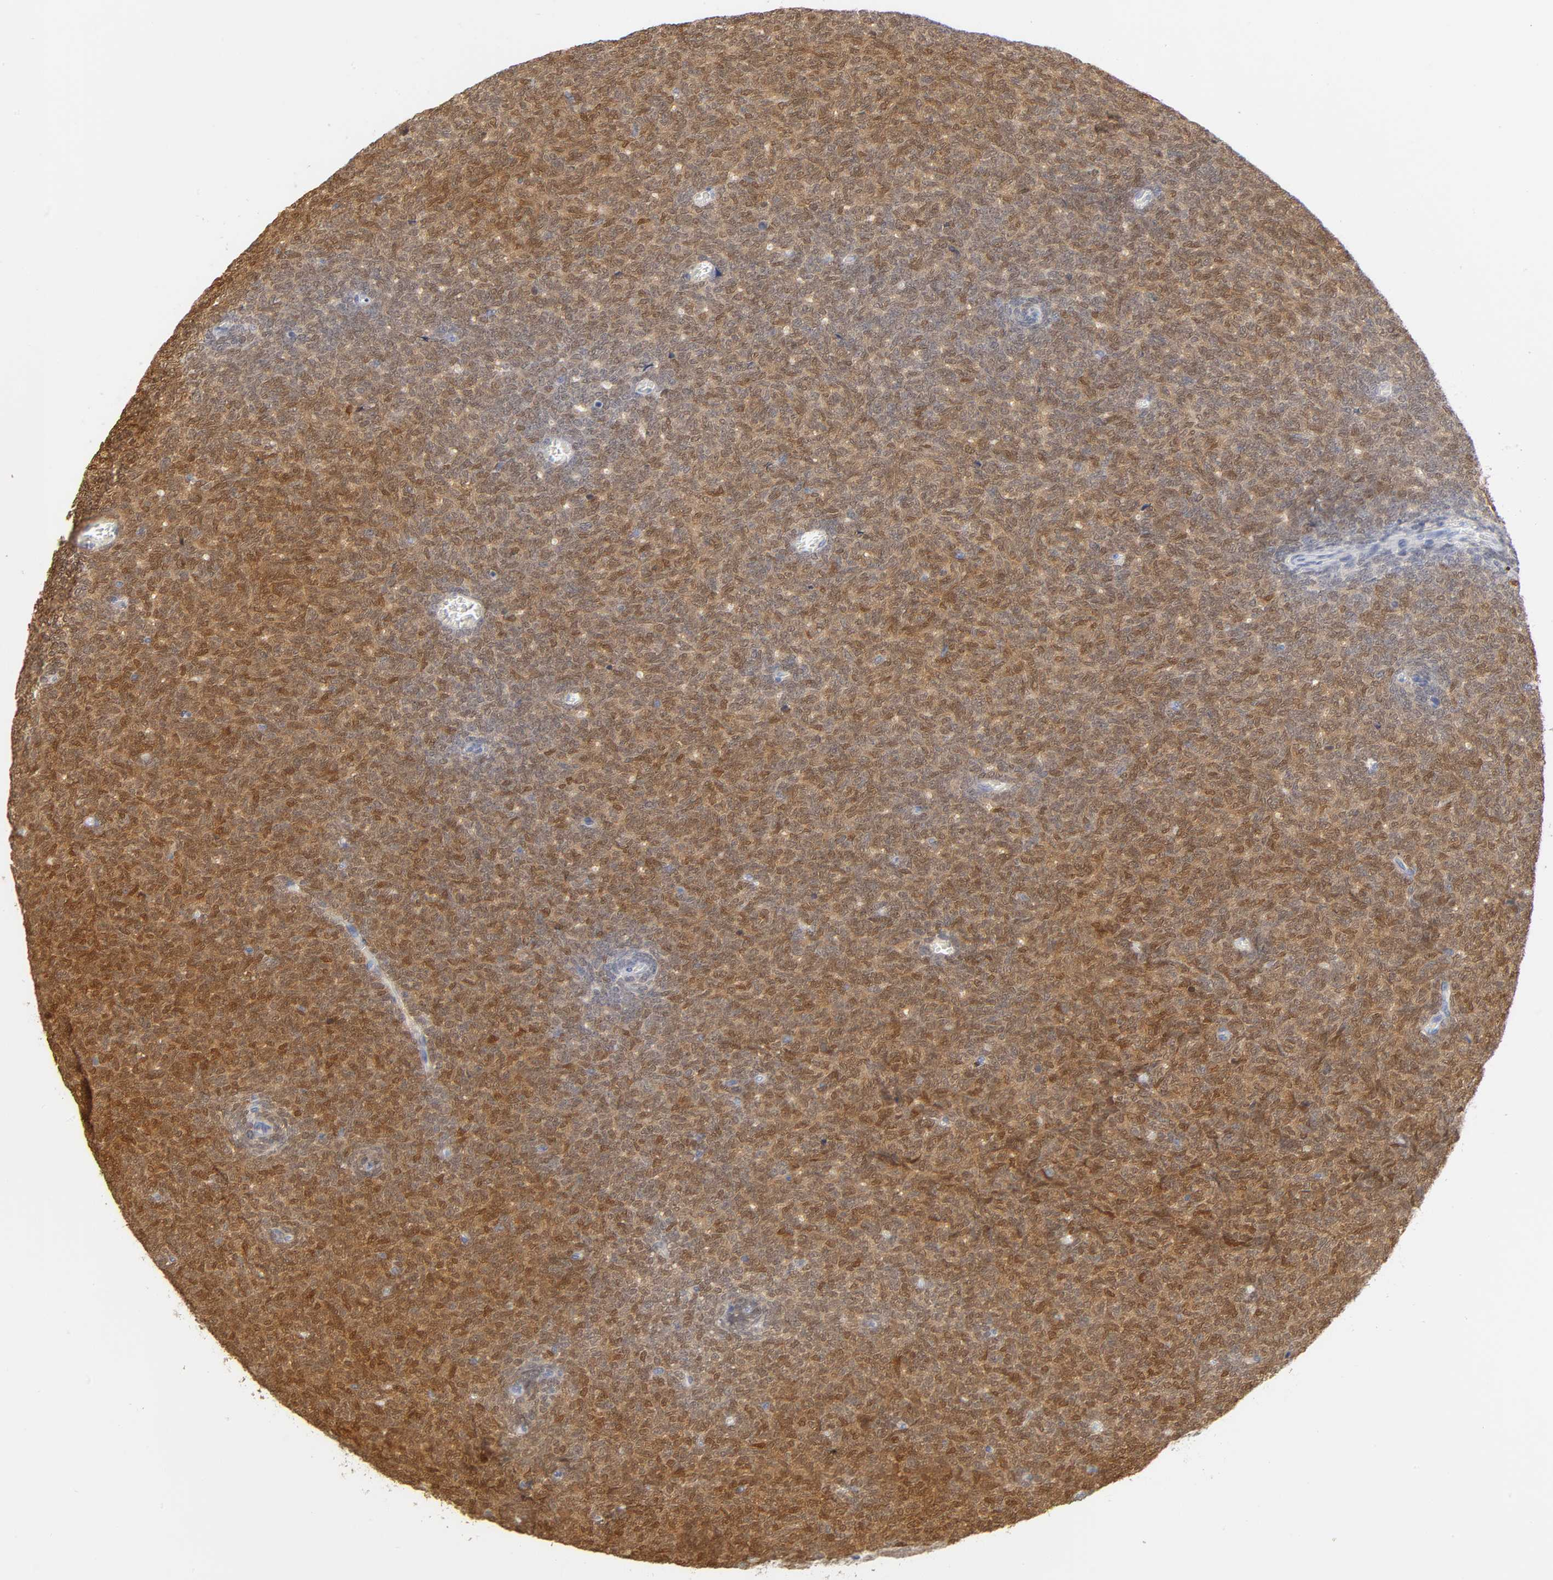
{"staining": {"intensity": "strong", "quantity": ">75%", "location": "cytoplasmic/membranous,nuclear"}, "tissue": "renal cancer", "cell_type": "Tumor cells", "image_type": "cancer", "snomed": [{"axis": "morphology", "description": "Neoplasm, malignant, NOS"}, {"axis": "topography", "description": "Kidney"}], "caption": "High-power microscopy captured an IHC photomicrograph of renal cancer, revealing strong cytoplasmic/membranous and nuclear staining in about >75% of tumor cells.", "gene": "CRABP2", "patient": {"sex": "male", "age": 28}}